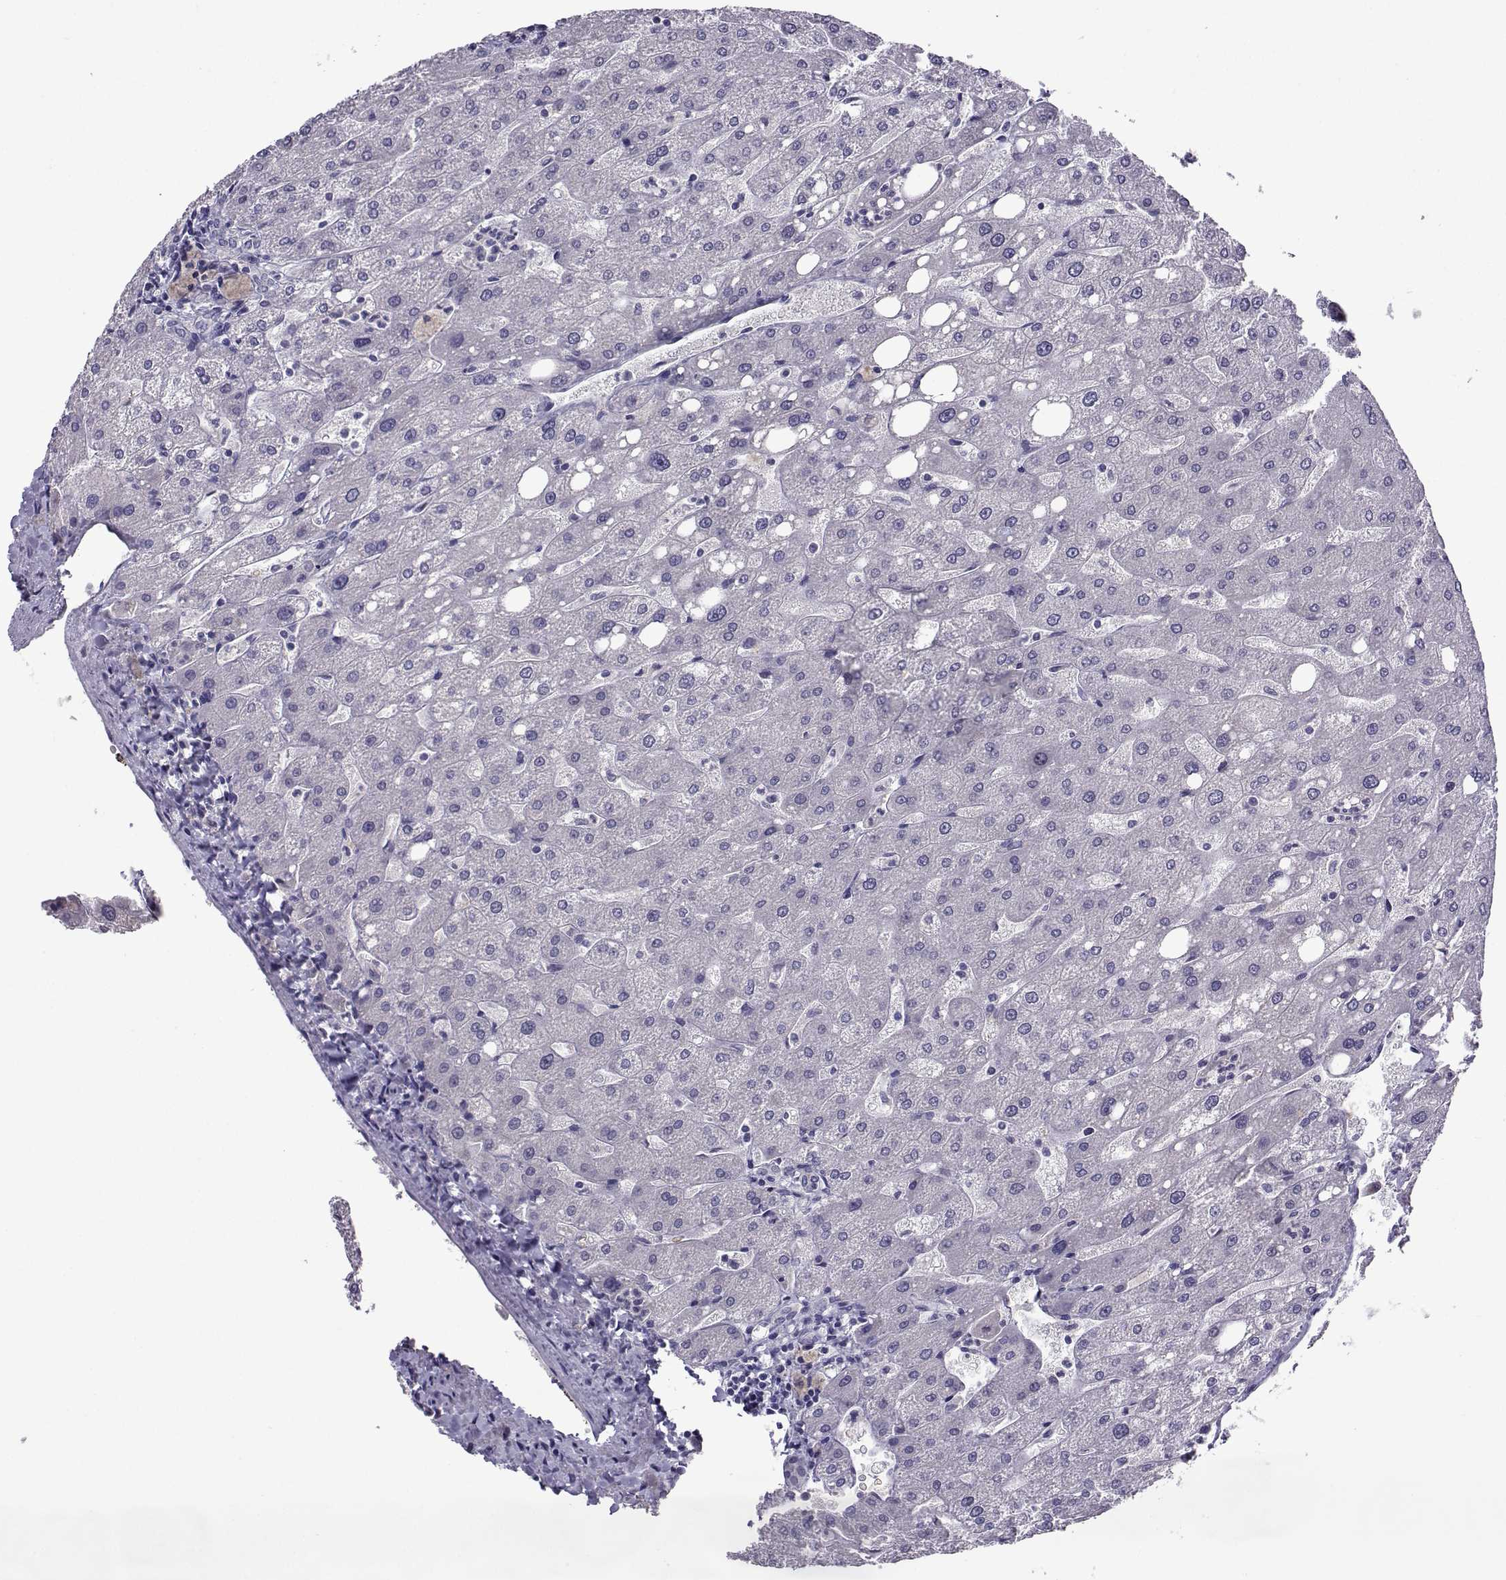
{"staining": {"intensity": "negative", "quantity": "none", "location": "none"}, "tissue": "liver", "cell_type": "Cholangiocytes", "image_type": "normal", "snomed": [{"axis": "morphology", "description": "Normal tissue, NOS"}, {"axis": "topography", "description": "Liver"}], "caption": "Immunohistochemistry (IHC) photomicrograph of unremarkable liver: human liver stained with DAB (3,3'-diaminobenzidine) reveals no significant protein positivity in cholangiocytes.", "gene": "DDX20", "patient": {"sex": "male", "age": 67}}